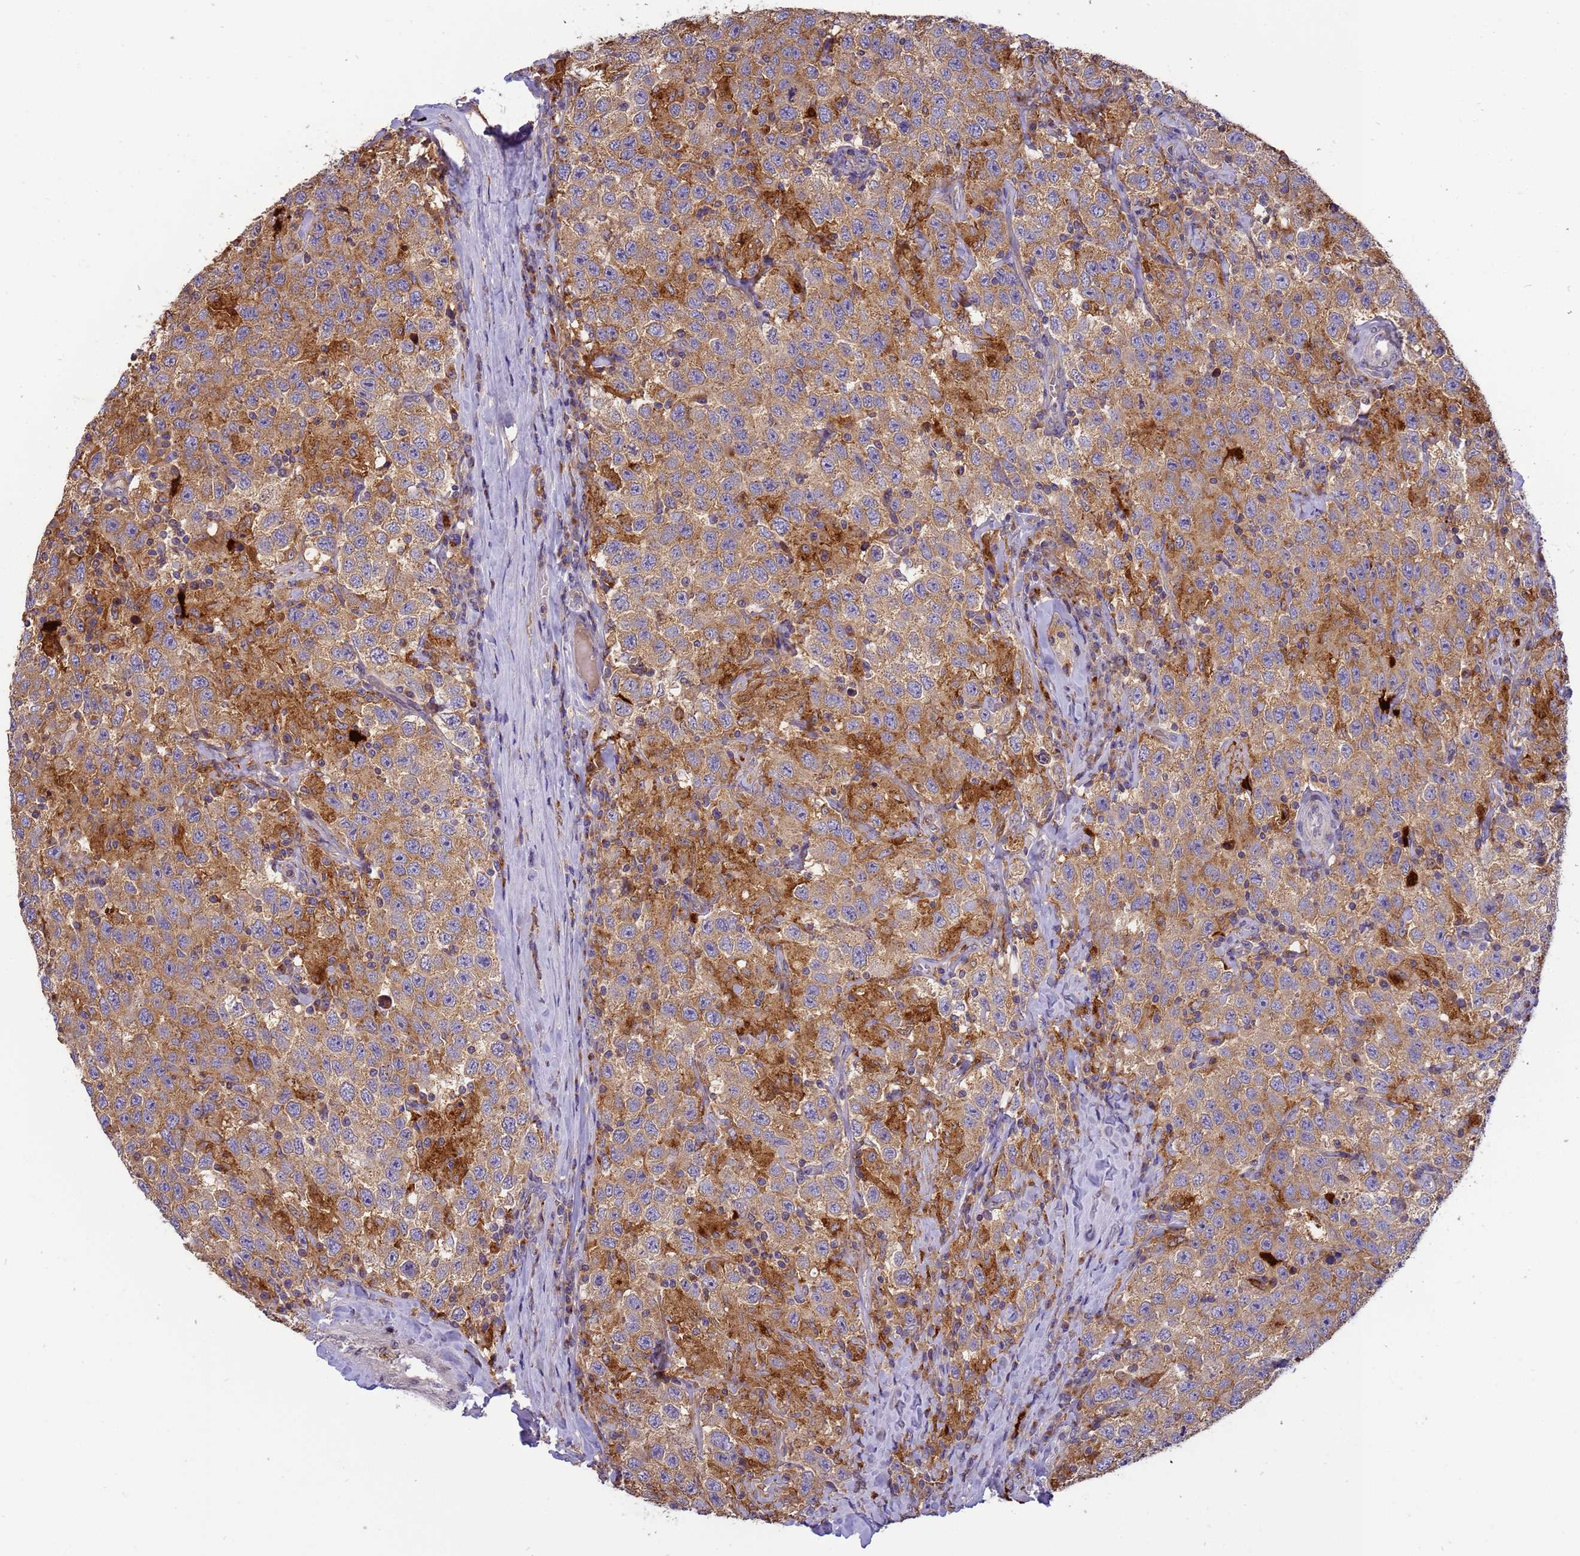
{"staining": {"intensity": "moderate", "quantity": ">75%", "location": "cytoplasmic/membranous"}, "tissue": "testis cancer", "cell_type": "Tumor cells", "image_type": "cancer", "snomed": [{"axis": "morphology", "description": "Seminoma, NOS"}, {"axis": "topography", "description": "Testis"}], "caption": "An immunohistochemistry histopathology image of tumor tissue is shown. Protein staining in brown labels moderate cytoplasmic/membranous positivity in testis seminoma within tumor cells.", "gene": "M6PR", "patient": {"sex": "male", "age": 41}}